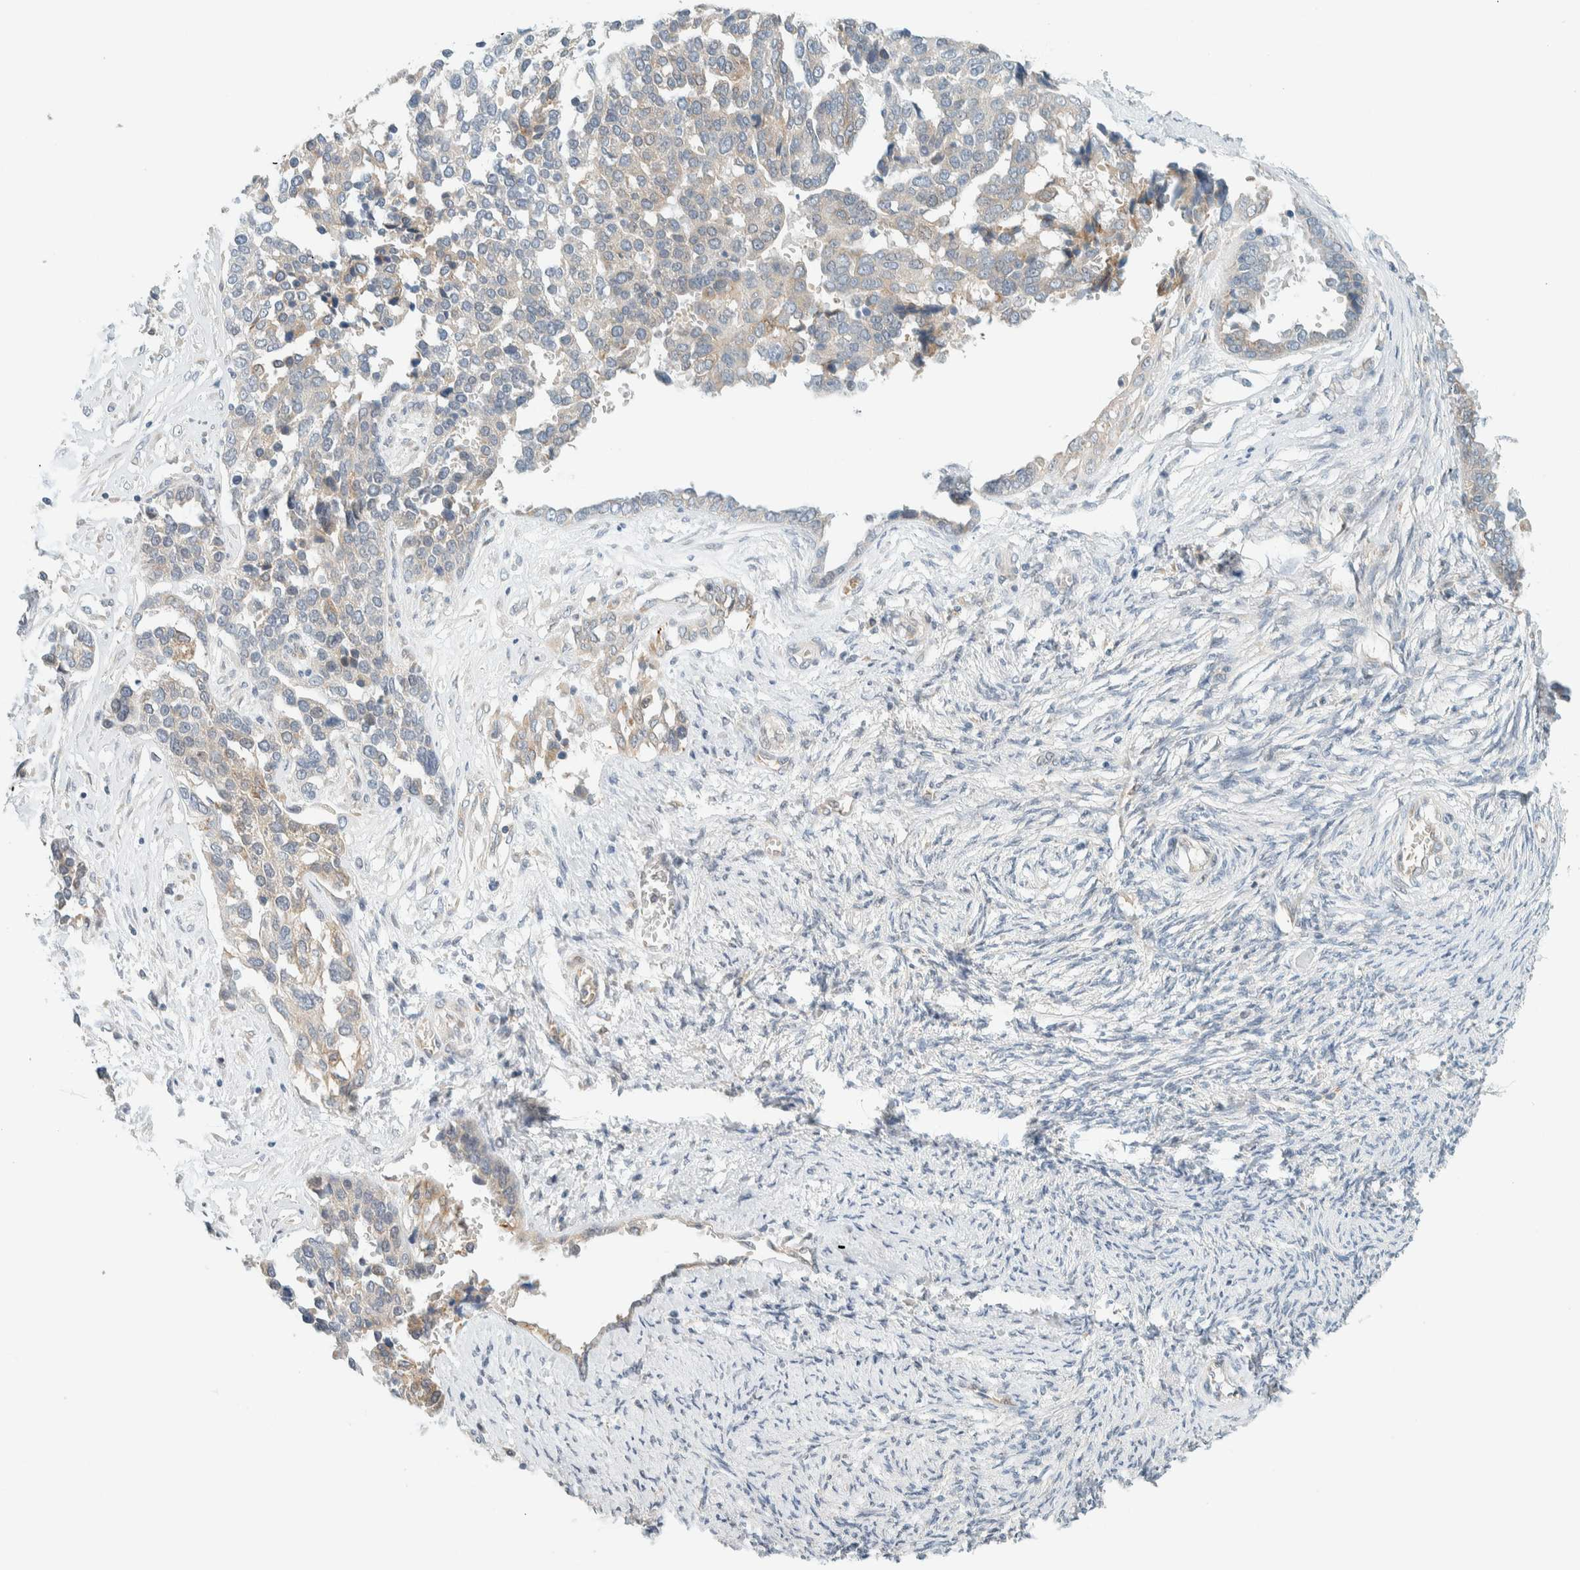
{"staining": {"intensity": "weak", "quantity": "<25%", "location": "cytoplasmic/membranous"}, "tissue": "ovarian cancer", "cell_type": "Tumor cells", "image_type": "cancer", "snomed": [{"axis": "morphology", "description": "Cystadenocarcinoma, serous, NOS"}, {"axis": "topography", "description": "Ovary"}], "caption": "An immunohistochemistry histopathology image of serous cystadenocarcinoma (ovarian) is shown. There is no staining in tumor cells of serous cystadenocarcinoma (ovarian).", "gene": "SUMF2", "patient": {"sex": "female", "age": 44}}